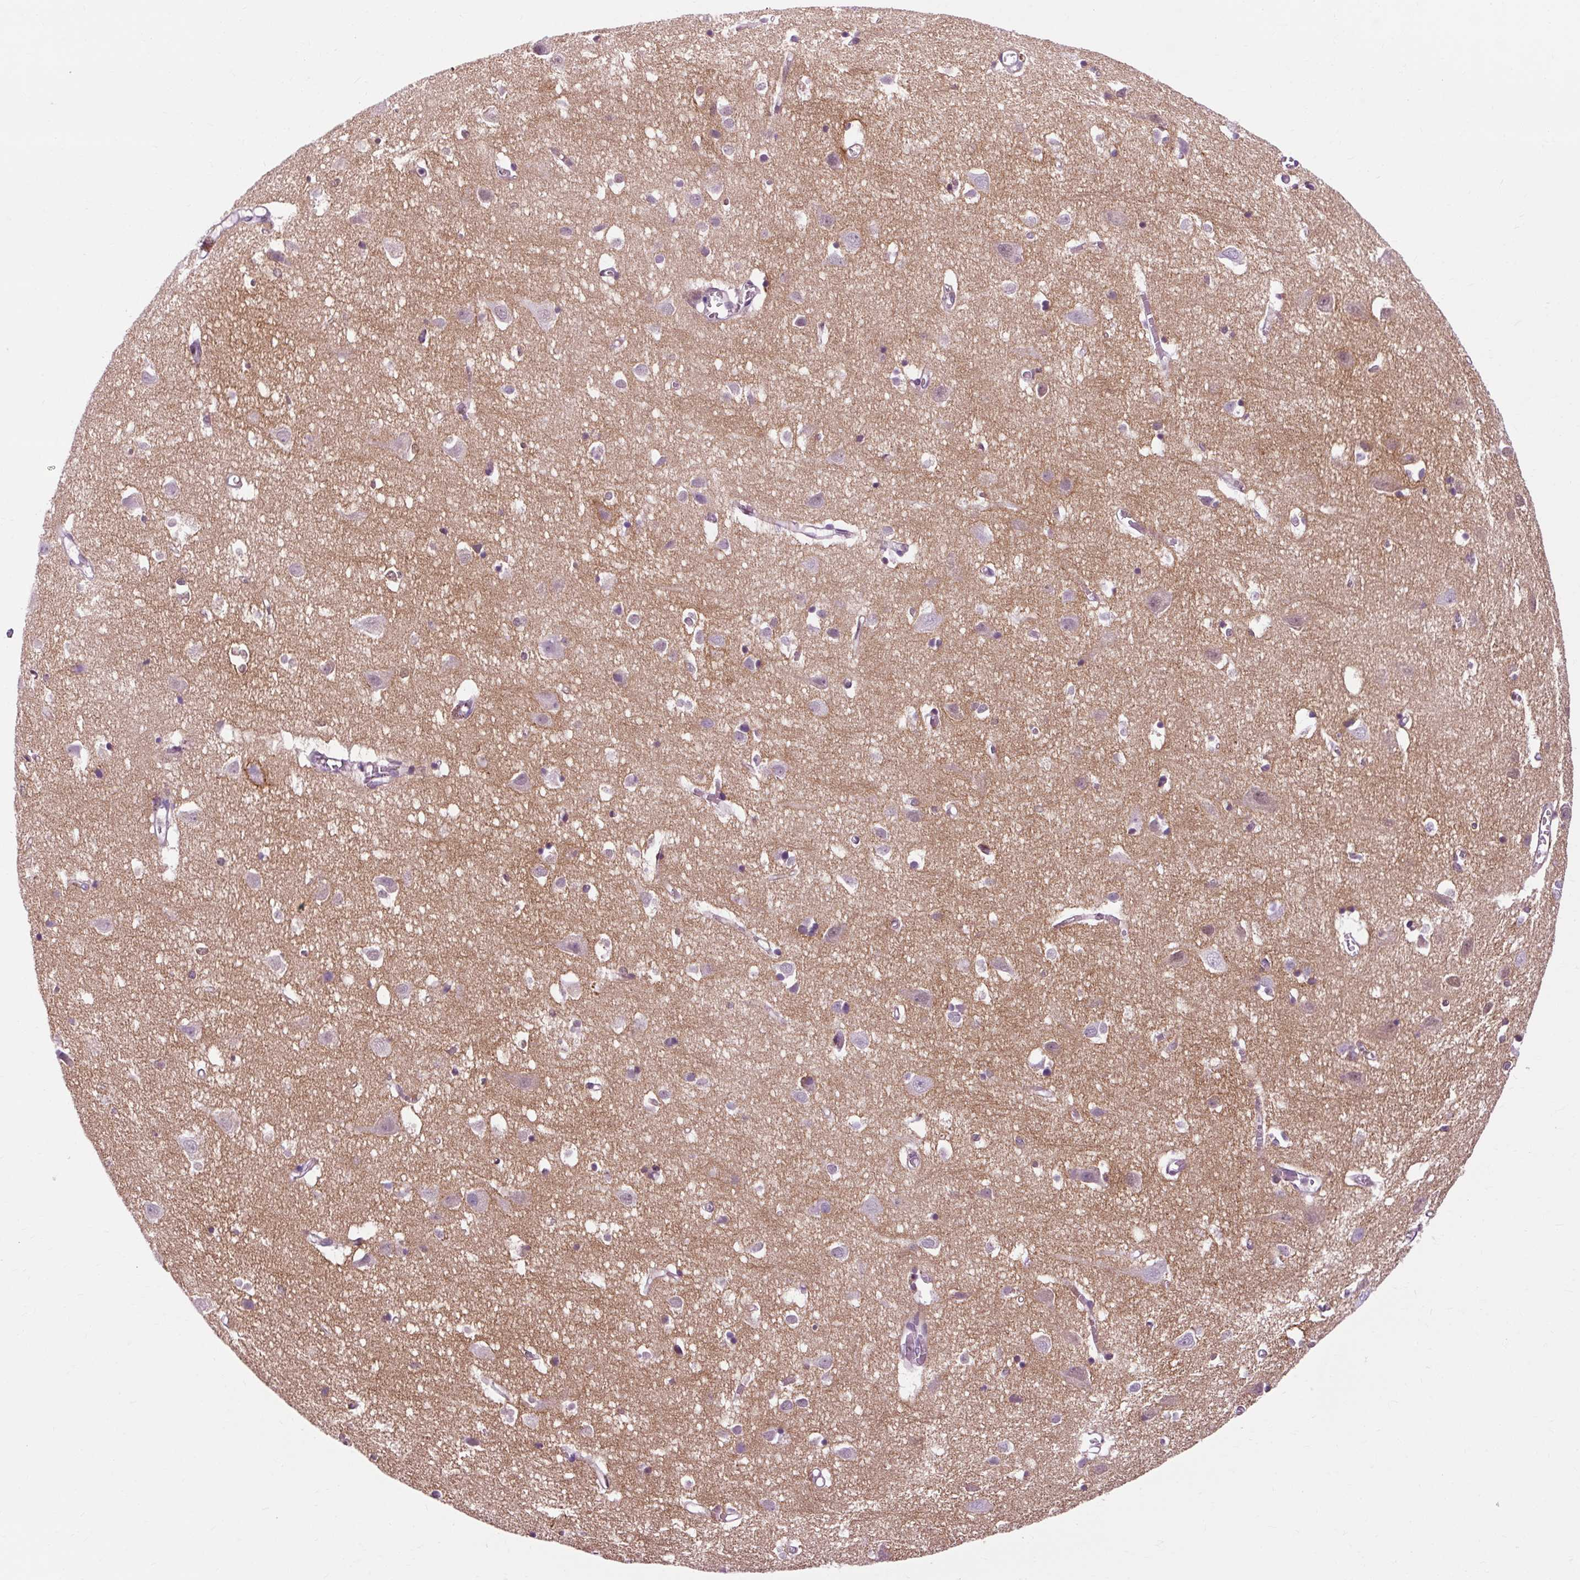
{"staining": {"intensity": "negative", "quantity": "none", "location": "none"}, "tissue": "cerebral cortex", "cell_type": "Endothelial cells", "image_type": "normal", "snomed": [{"axis": "morphology", "description": "Normal tissue, NOS"}, {"axis": "topography", "description": "Cerebral cortex"}], "caption": "DAB (3,3'-diaminobenzidine) immunohistochemical staining of unremarkable human cerebral cortex demonstrates no significant positivity in endothelial cells.", "gene": "OOEP", "patient": {"sex": "male", "age": 70}}